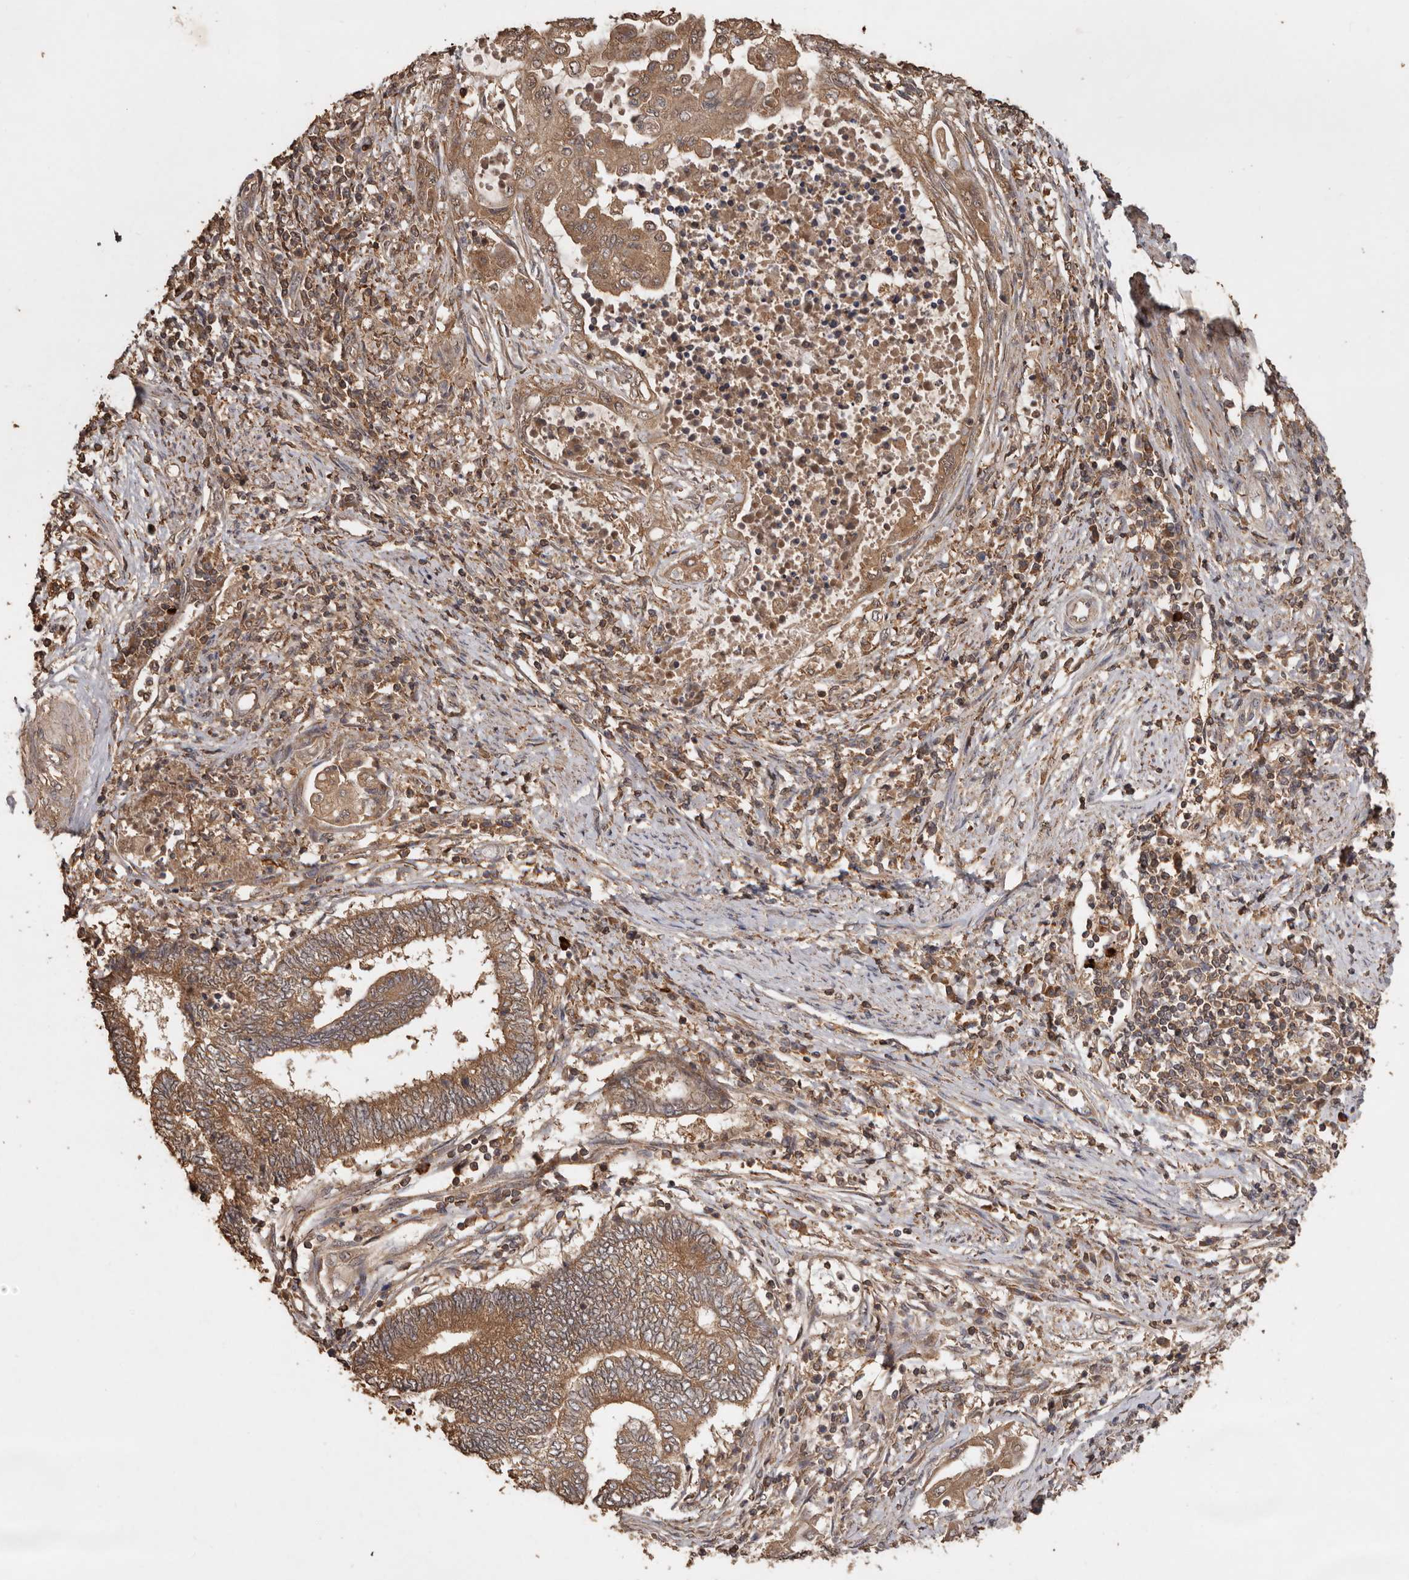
{"staining": {"intensity": "moderate", "quantity": ">75%", "location": "cytoplasmic/membranous"}, "tissue": "endometrial cancer", "cell_type": "Tumor cells", "image_type": "cancer", "snomed": [{"axis": "morphology", "description": "Adenocarcinoma, NOS"}, {"axis": "topography", "description": "Uterus"}, {"axis": "topography", "description": "Endometrium"}], "caption": "IHC staining of endometrial cancer, which reveals medium levels of moderate cytoplasmic/membranous staining in approximately >75% of tumor cells indicating moderate cytoplasmic/membranous protein positivity. The staining was performed using DAB (3,3'-diaminobenzidine) (brown) for protein detection and nuclei were counterstained in hematoxylin (blue).", "gene": "RWDD1", "patient": {"sex": "female", "age": 70}}